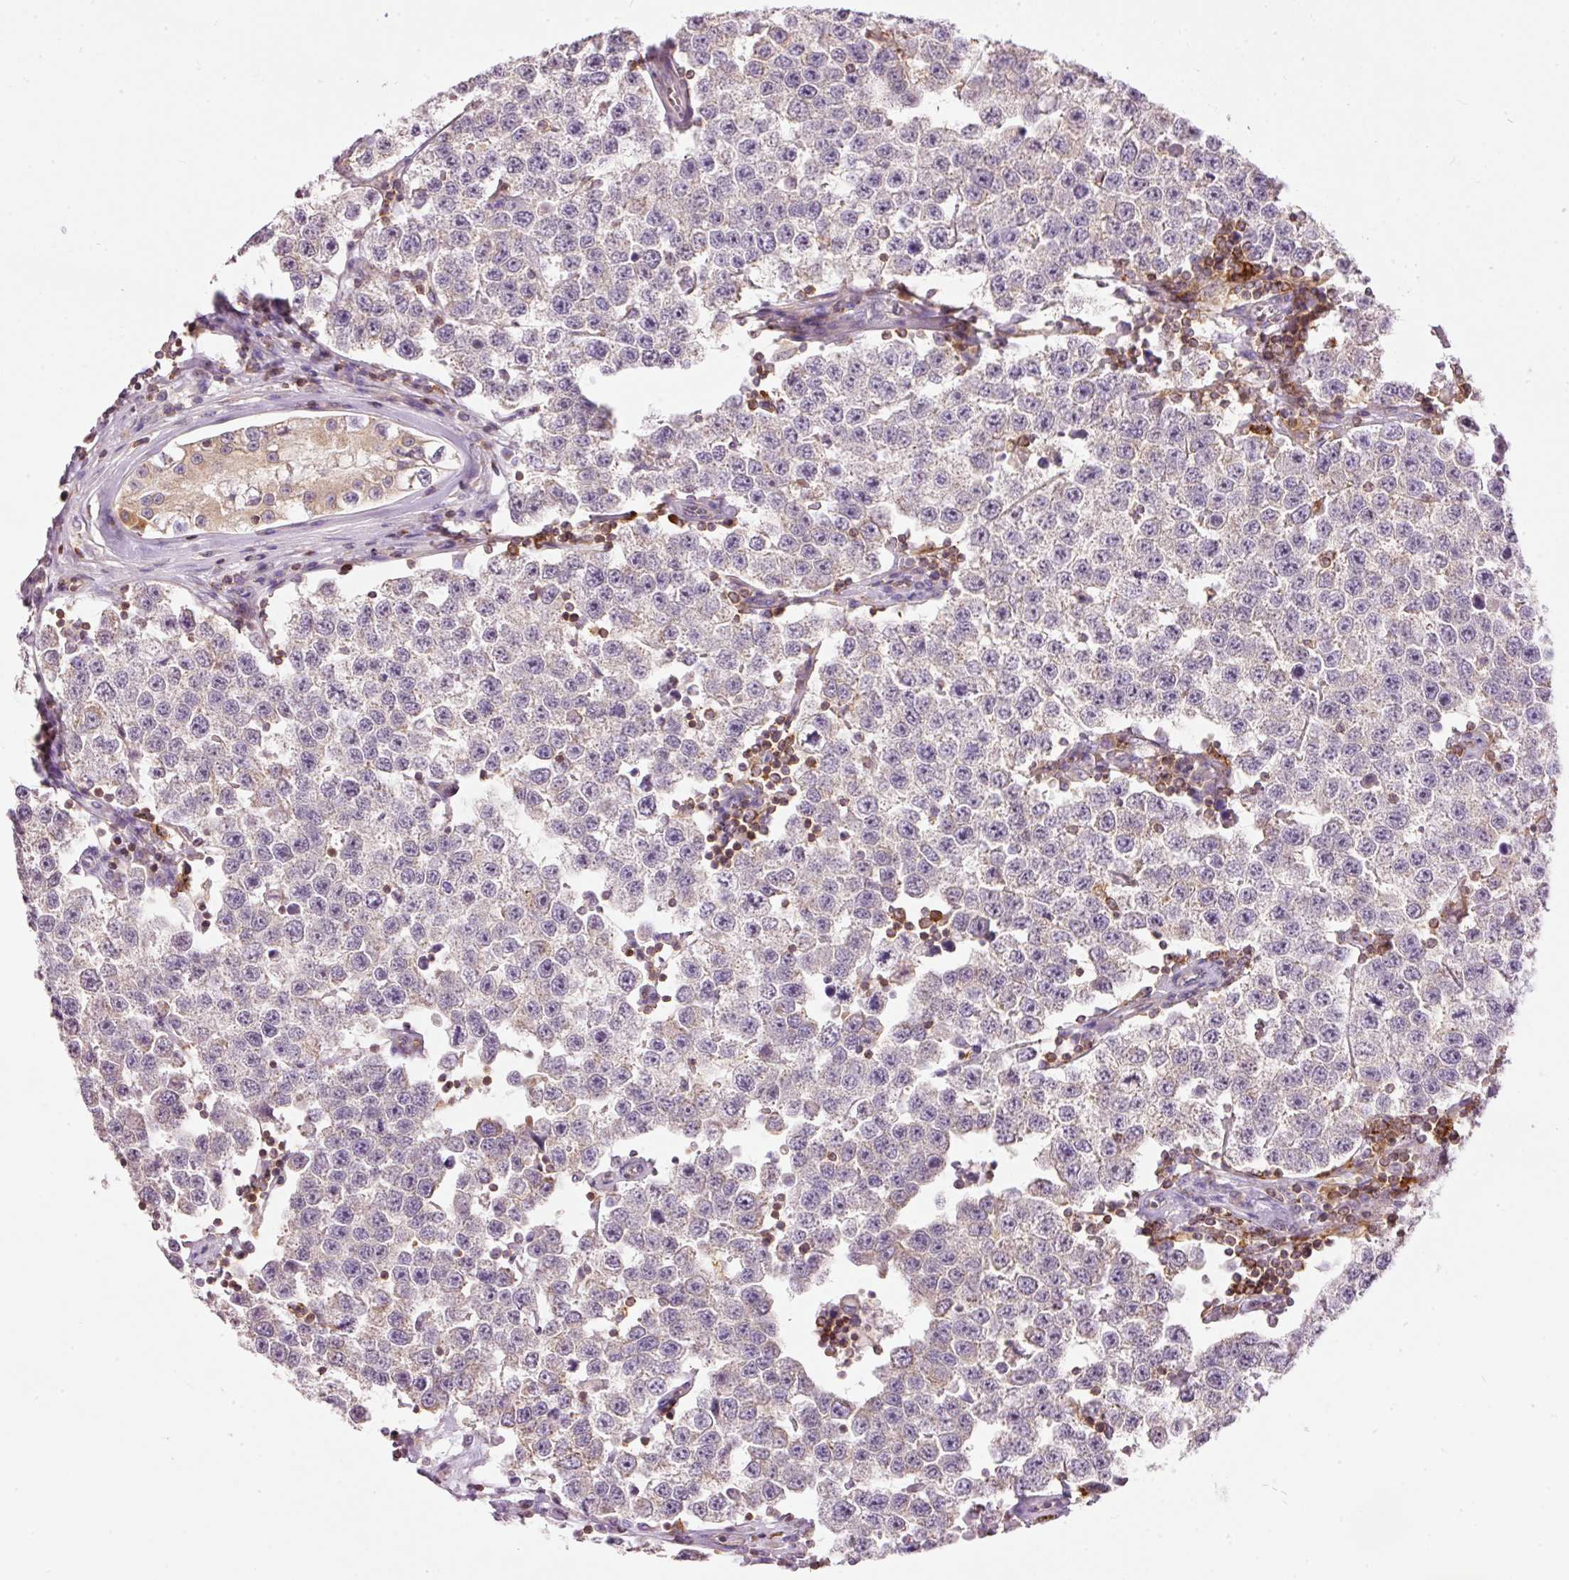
{"staining": {"intensity": "negative", "quantity": "none", "location": "none"}, "tissue": "testis cancer", "cell_type": "Tumor cells", "image_type": "cancer", "snomed": [{"axis": "morphology", "description": "Seminoma, NOS"}, {"axis": "topography", "description": "Testis"}], "caption": "Immunohistochemical staining of human seminoma (testis) displays no significant positivity in tumor cells. (Stains: DAB (3,3'-diaminobenzidine) immunohistochemistry with hematoxylin counter stain, Microscopy: brightfield microscopy at high magnification).", "gene": "DOK6", "patient": {"sex": "male", "age": 34}}